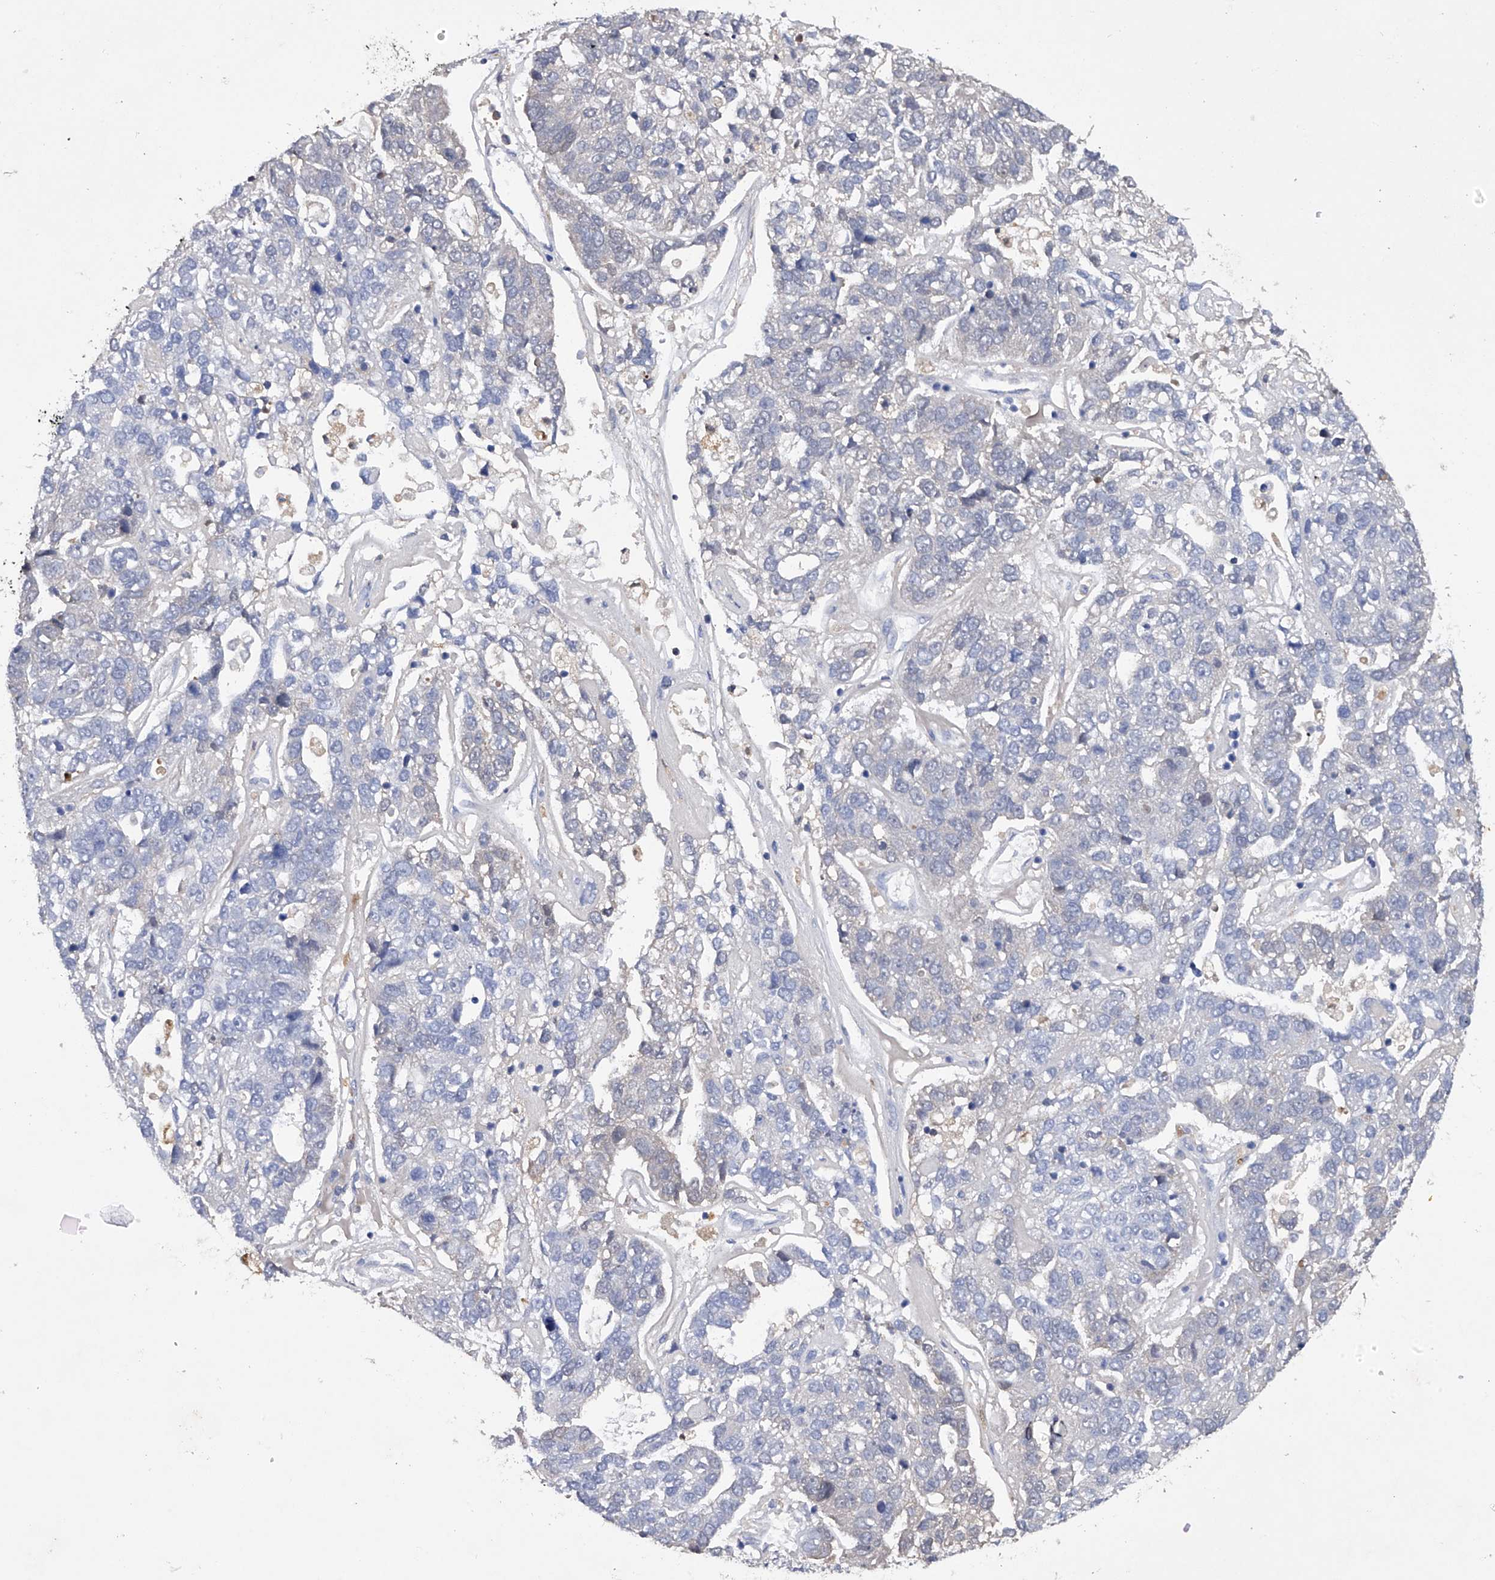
{"staining": {"intensity": "negative", "quantity": "none", "location": "none"}, "tissue": "pancreatic cancer", "cell_type": "Tumor cells", "image_type": "cancer", "snomed": [{"axis": "morphology", "description": "Adenocarcinoma, NOS"}, {"axis": "topography", "description": "Pancreas"}], "caption": "Protein analysis of pancreatic adenocarcinoma shows no significant expression in tumor cells. Nuclei are stained in blue.", "gene": "ASNS", "patient": {"sex": "female", "age": 61}}